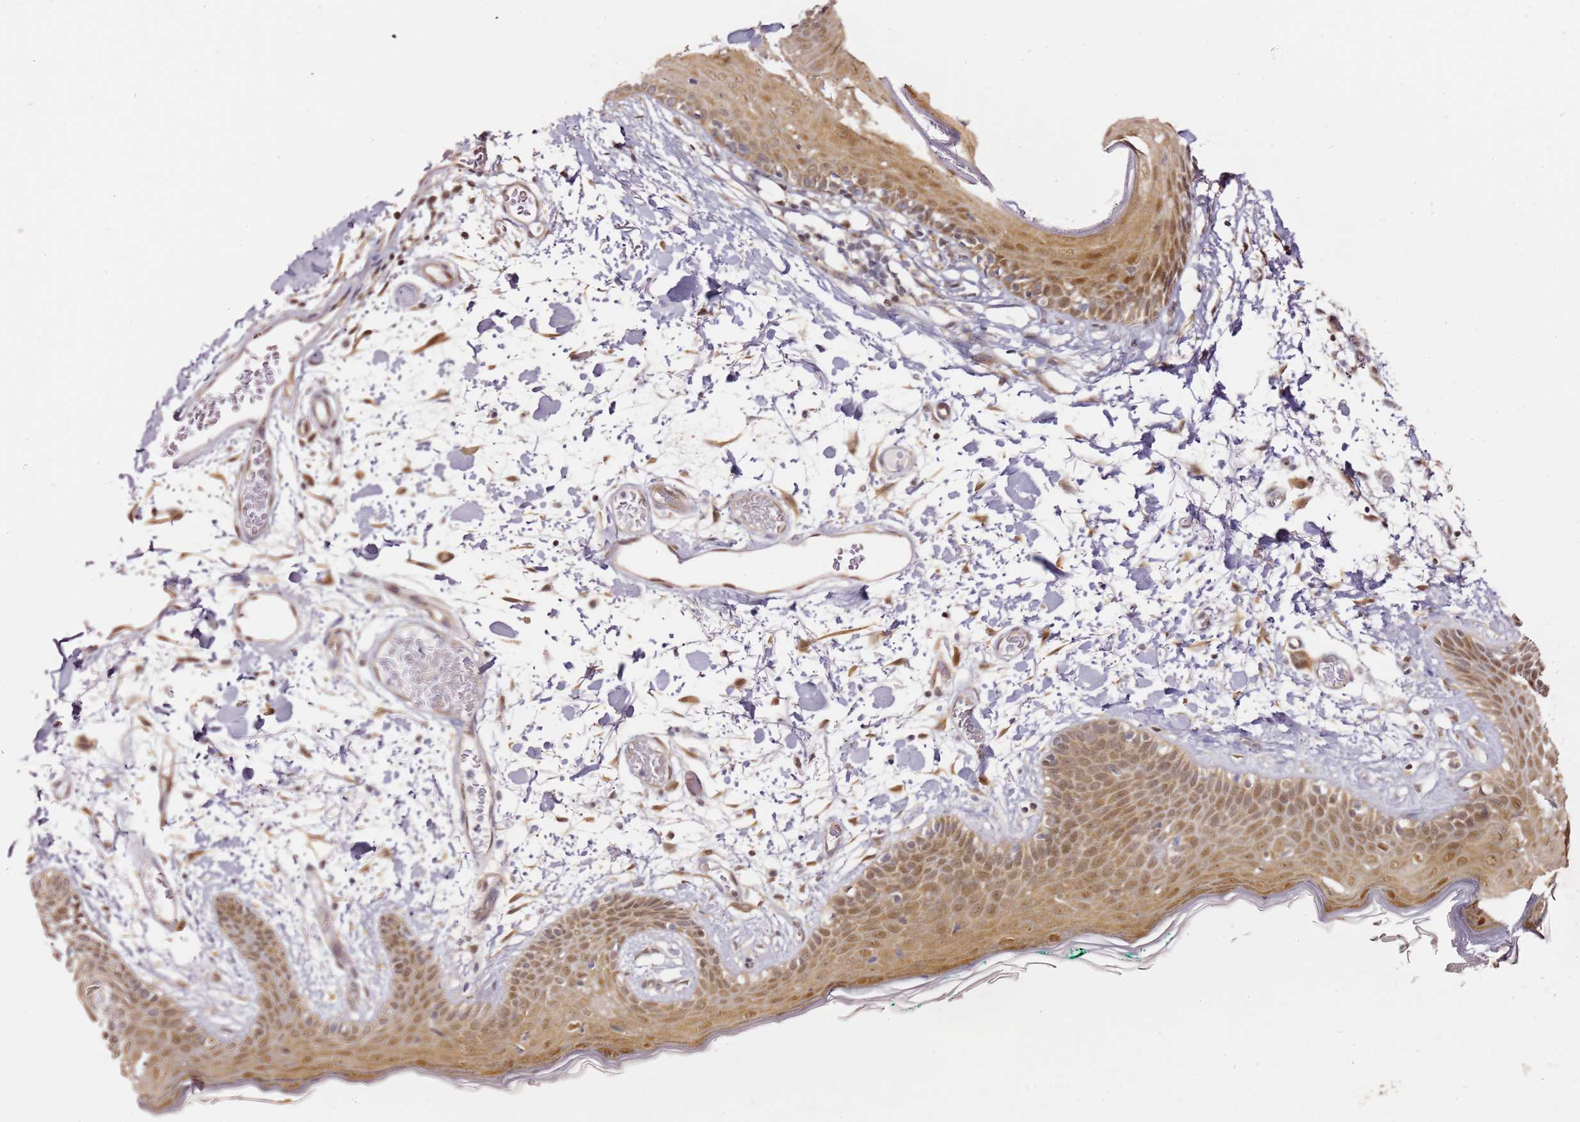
{"staining": {"intensity": "moderate", "quantity": ">75%", "location": "cytoplasmic/membranous,nuclear"}, "tissue": "skin", "cell_type": "Fibroblasts", "image_type": "normal", "snomed": [{"axis": "morphology", "description": "Normal tissue, NOS"}, {"axis": "topography", "description": "Skin"}], "caption": "A brown stain labels moderate cytoplasmic/membranous,nuclear positivity of a protein in fibroblasts of normal human skin.", "gene": "PSMD4", "patient": {"sex": "male", "age": 79}}